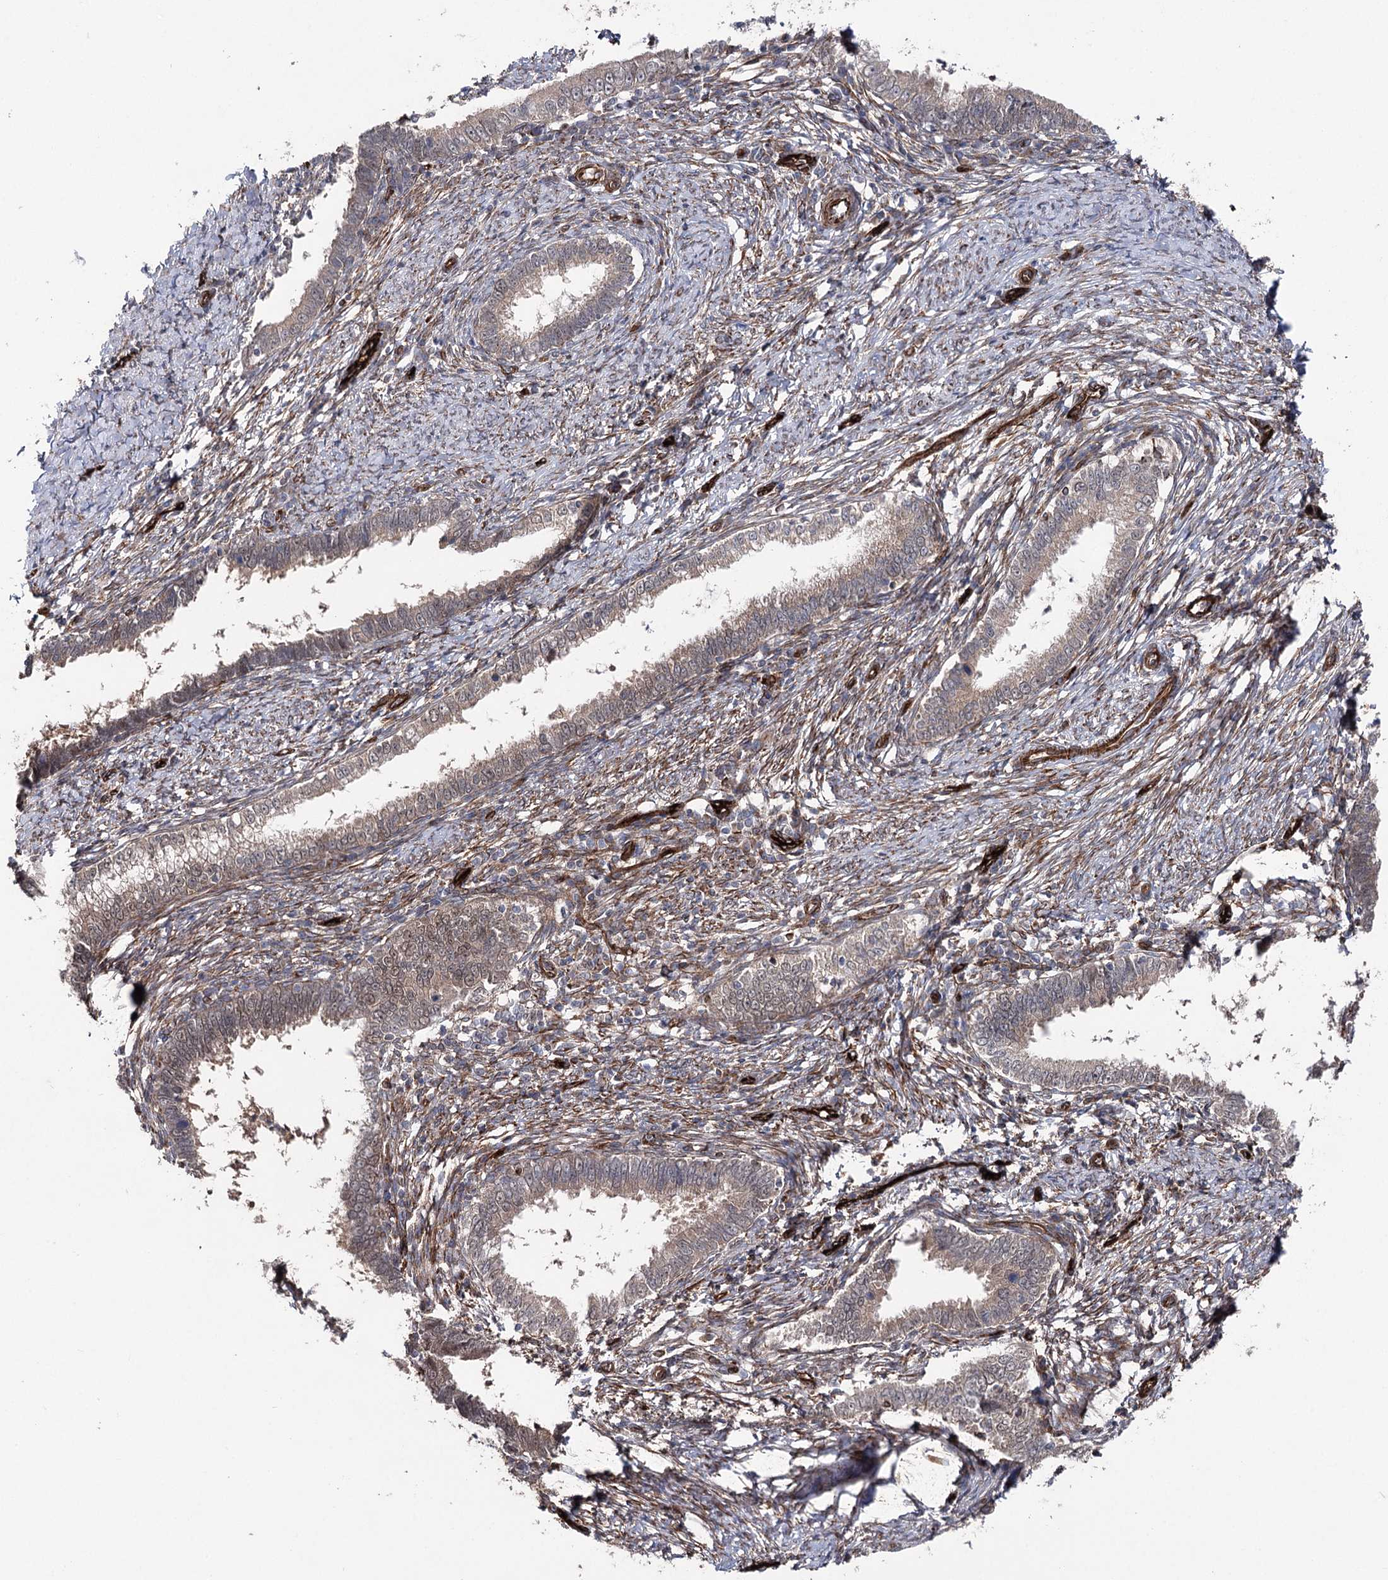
{"staining": {"intensity": "weak", "quantity": ">75%", "location": "cytoplasmic/membranous,nuclear"}, "tissue": "cervical cancer", "cell_type": "Tumor cells", "image_type": "cancer", "snomed": [{"axis": "morphology", "description": "Adenocarcinoma, NOS"}, {"axis": "topography", "description": "Cervix"}], "caption": "Cervical adenocarcinoma stained for a protein demonstrates weak cytoplasmic/membranous and nuclear positivity in tumor cells.", "gene": "MIB1", "patient": {"sex": "female", "age": 36}}